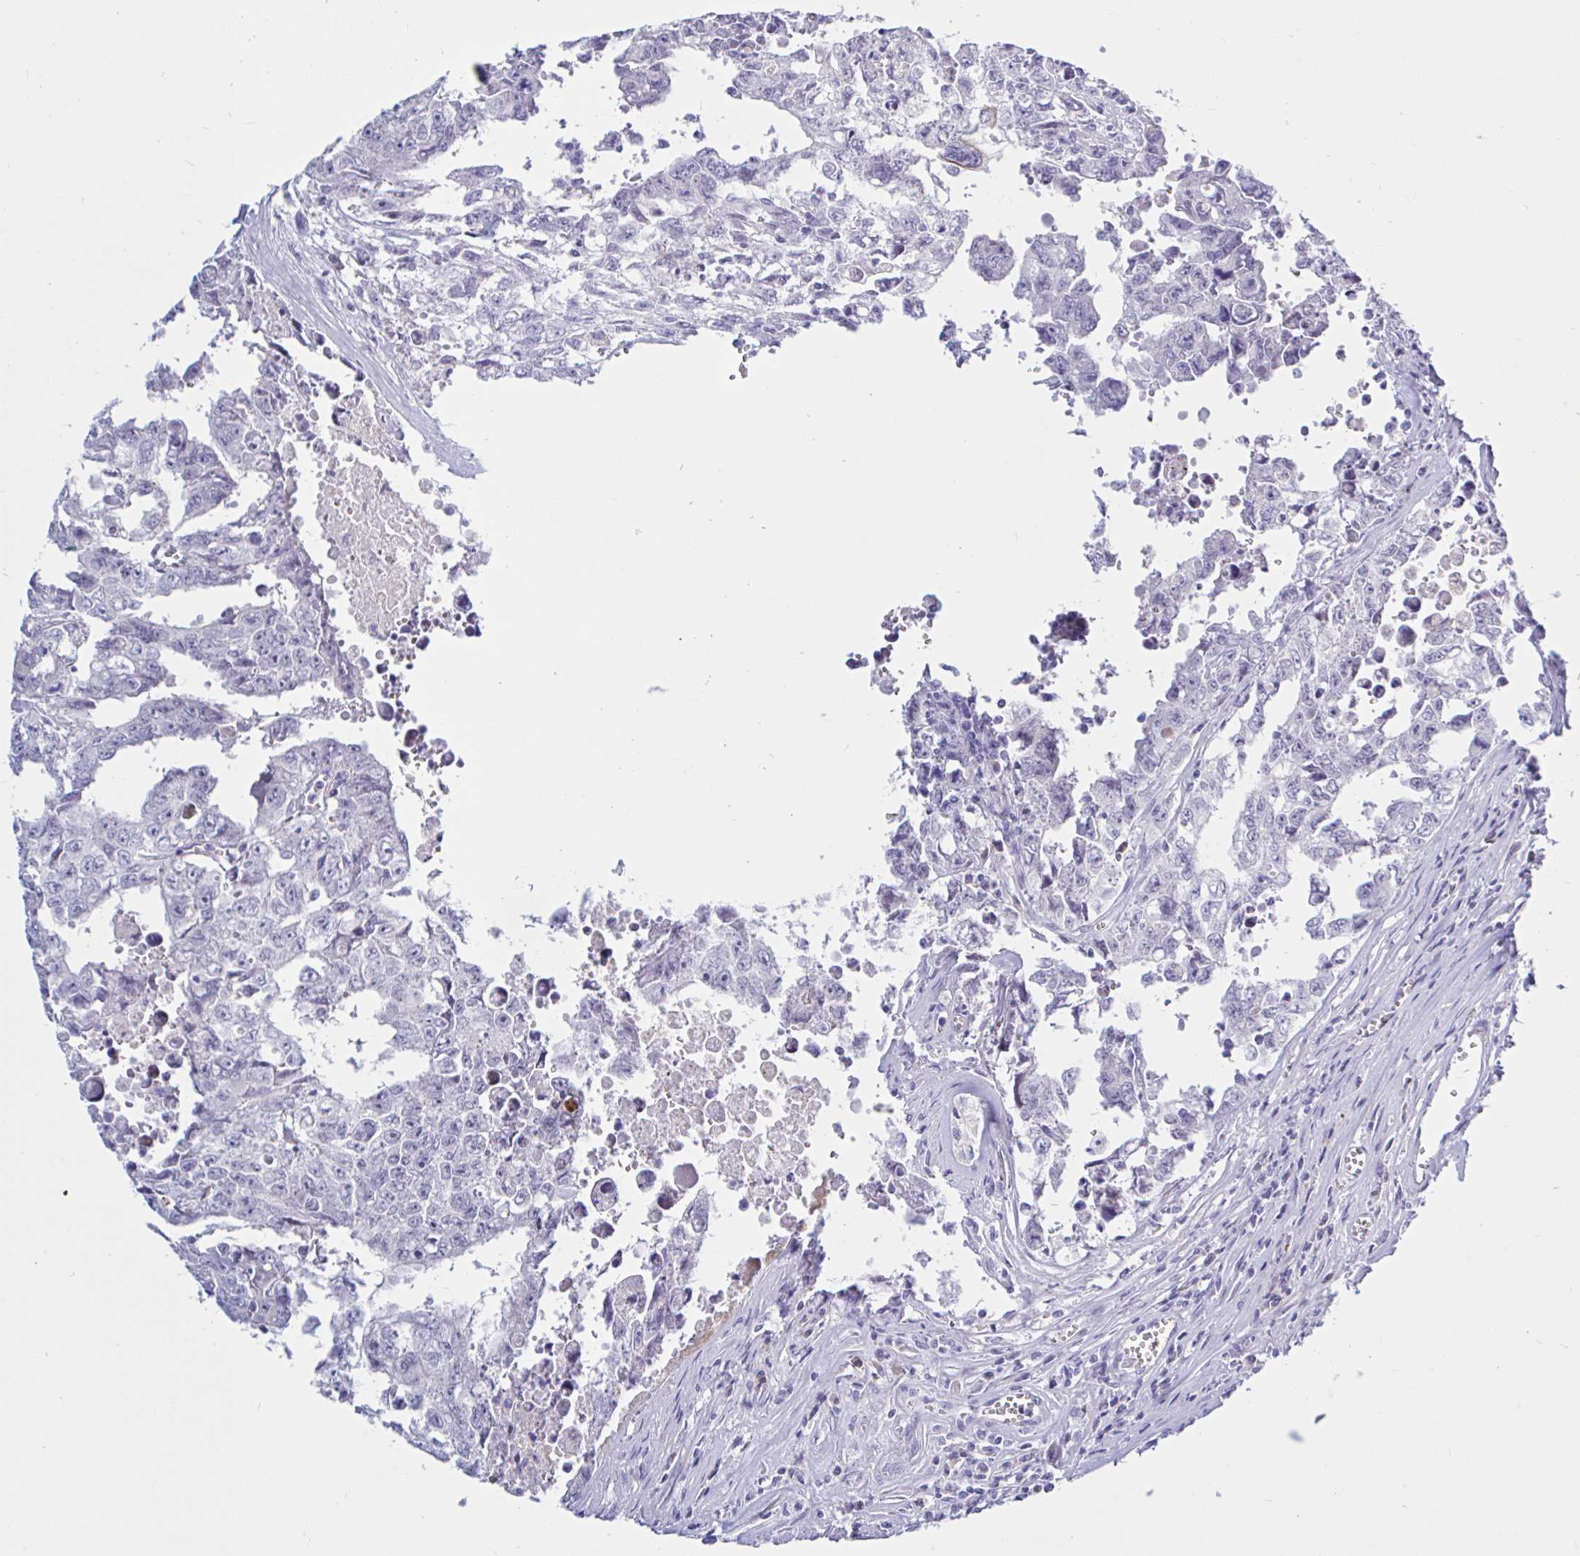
{"staining": {"intensity": "negative", "quantity": "none", "location": "none"}, "tissue": "testis cancer", "cell_type": "Tumor cells", "image_type": "cancer", "snomed": [{"axis": "morphology", "description": "Carcinoma, Embryonal, NOS"}, {"axis": "topography", "description": "Testis"}], "caption": "A photomicrograph of testis cancer (embryonal carcinoma) stained for a protein demonstrates no brown staining in tumor cells. (DAB IHC with hematoxylin counter stain).", "gene": "NBPF3", "patient": {"sex": "male", "age": 24}}